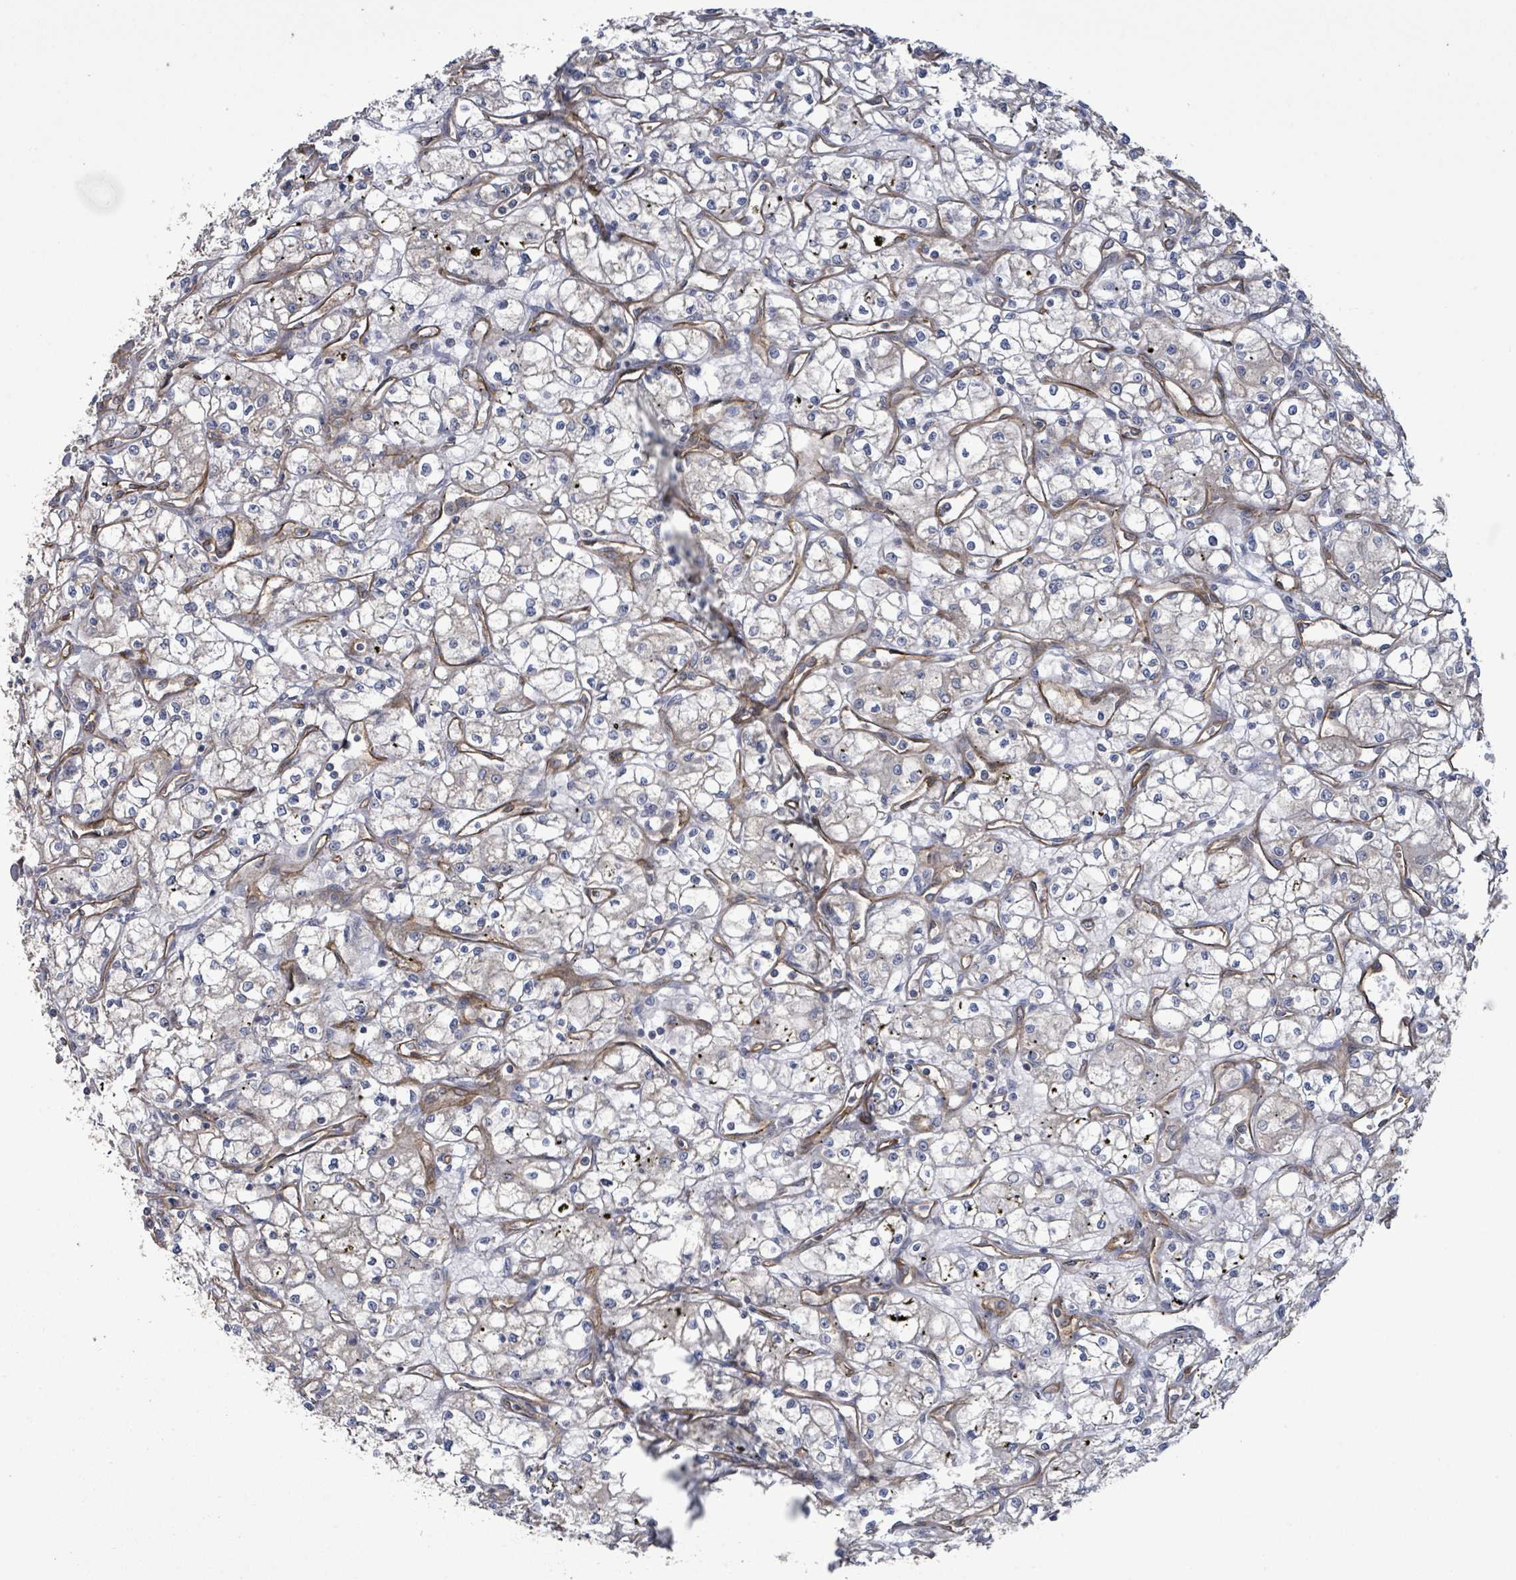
{"staining": {"intensity": "negative", "quantity": "none", "location": "none"}, "tissue": "renal cancer", "cell_type": "Tumor cells", "image_type": "cancer", "snomed": [{"axis": "morphology", "description": "Adenocarcinoma, NOS"}, {"axis": "topography", "description": "Kidney"}], "caption": "Immunohistochemical staining of human adenocarcinoma (renal) reveals no significant staining in tumor cells. The staining was performed using DAB to visualize the protein expression in brown, while the nuclei were stained in blue with hematoxylin (Magnification: 20x).", "gene": "KANK3", "patient": {"sex": "male", "age": 59}}